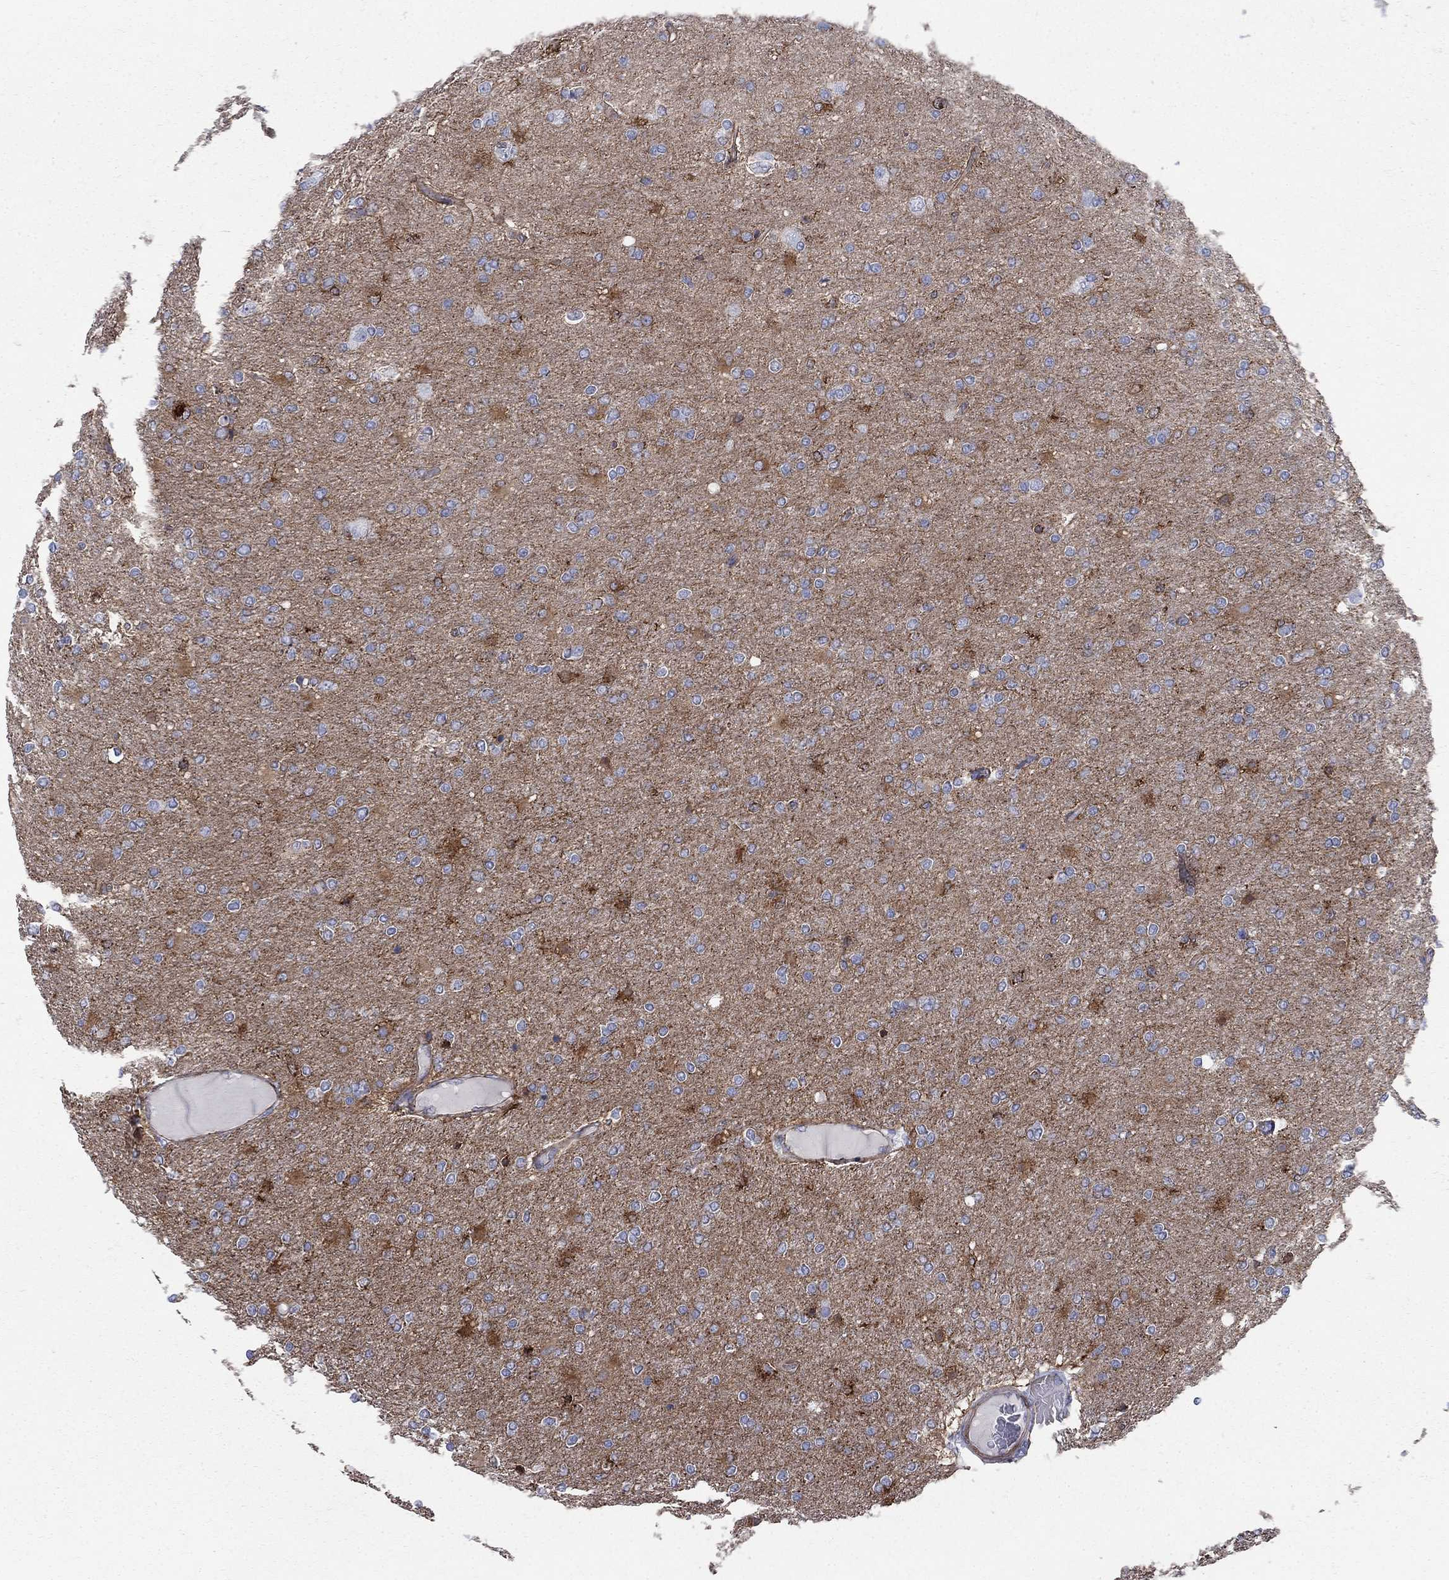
{"staining": {"intensity": "negative", "quantity": "none", "location": "none"}, "tissue": "glioma", "cell_type": "Tumor cells", "image_type": "cancer", "snomed": [{"axis": "morphology", "description": "Glioma, malignant, High grade"}, {"axis": "topography", "description": "Cerebral cortex"}], "caption": "A histopathology image of glioma stained for a protein displays no brown staining in tumor cells.", "gene": "SEPTIN8", "patient": {"sex": "male", "age": 70}}